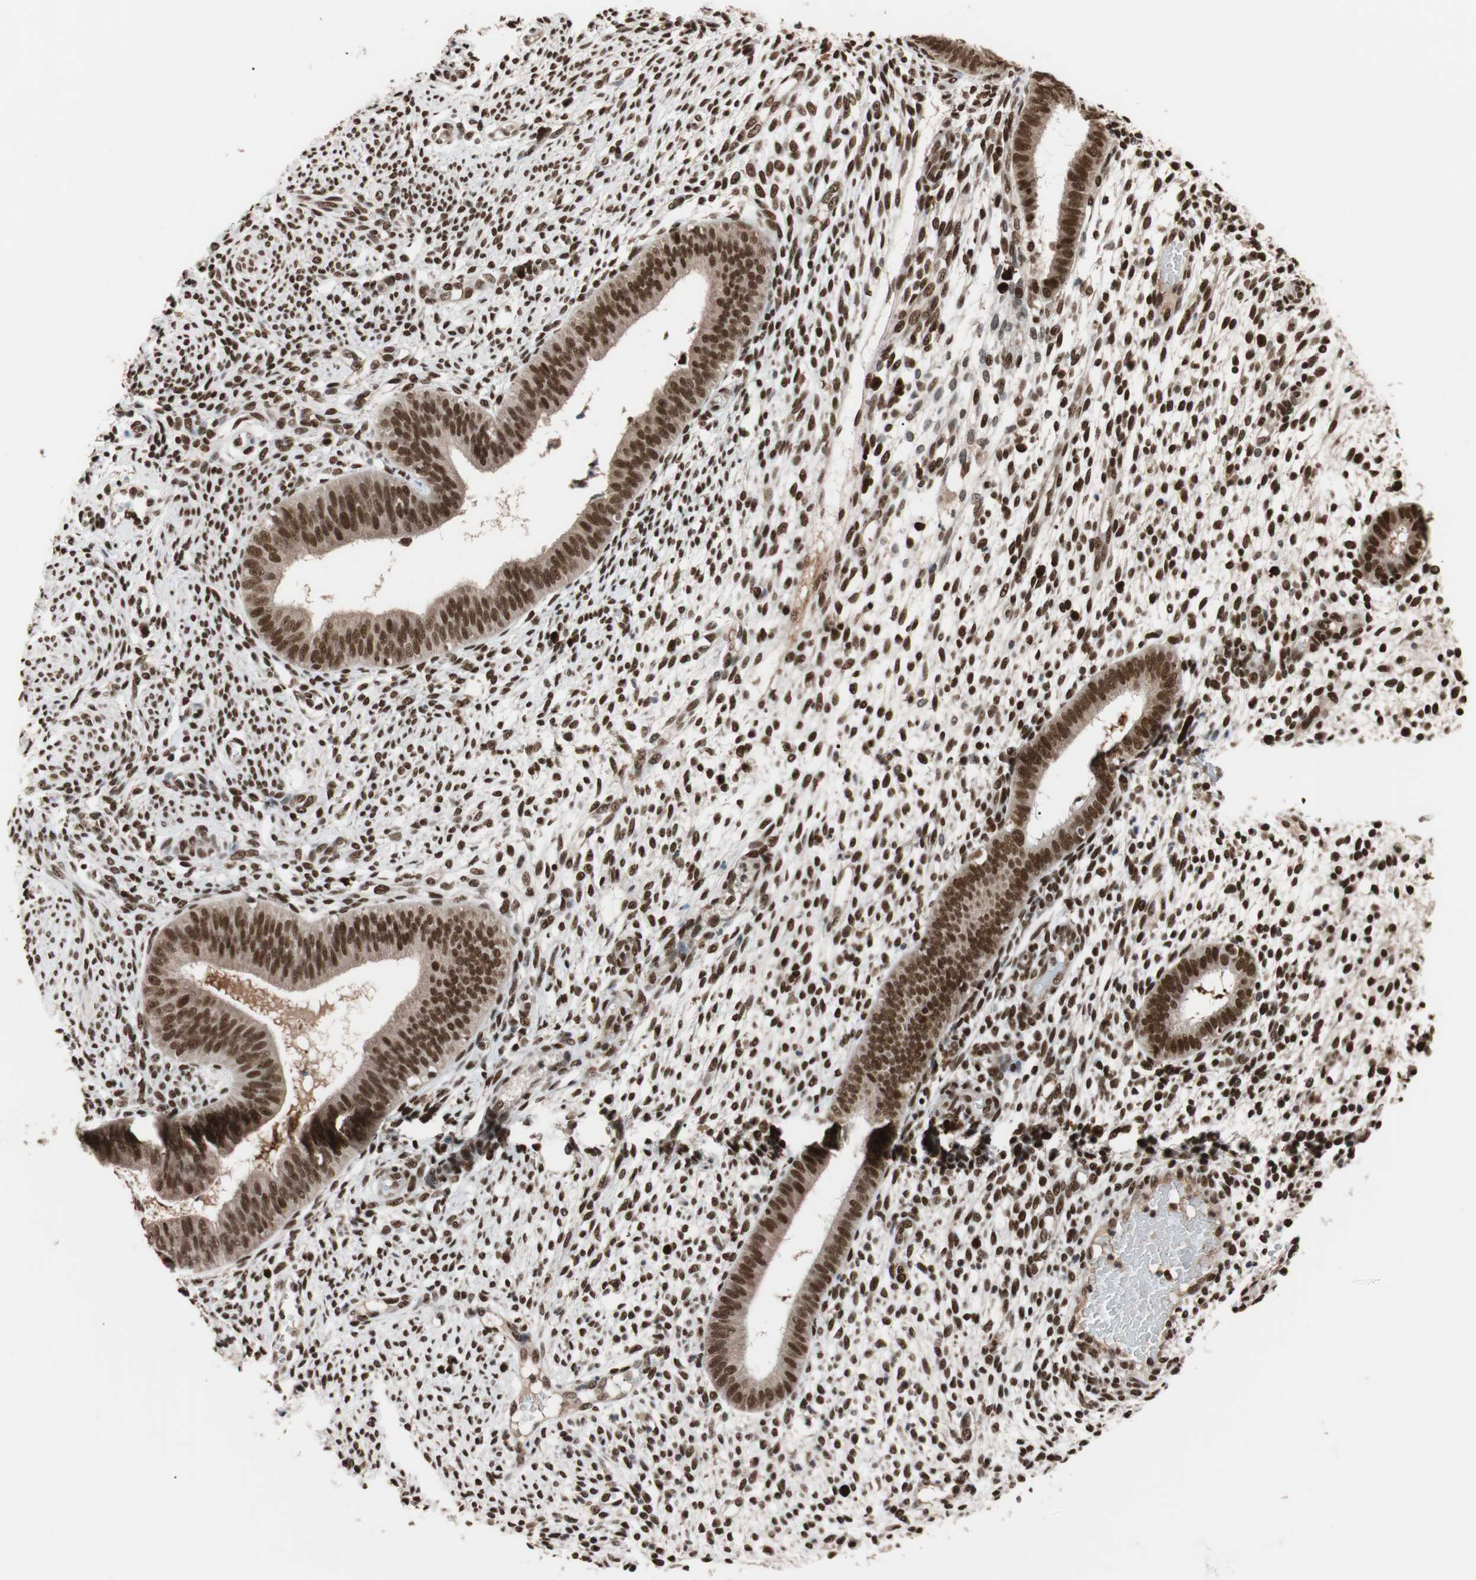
{"staining": {"intensity": "strong", "quantity": ">75%", "location": "nuclear"}, "tissue": "endometrium", "cell_type": "Cells in endometrial stroma", "image_type": "normal", "snomed": [{"axis": "morphology", "description": "Normal tissue, NOS"}, {"axis": "topography", "description": "Endometrium"}], "caption": "Approximately >75% of cells in endometrial stroma in normal endometrium display strong nuclear protein staining as visualized by brown immunohistochemical staining.", "gene": "CHAMP1", "patient": {"sex": "female", "age": 35}}